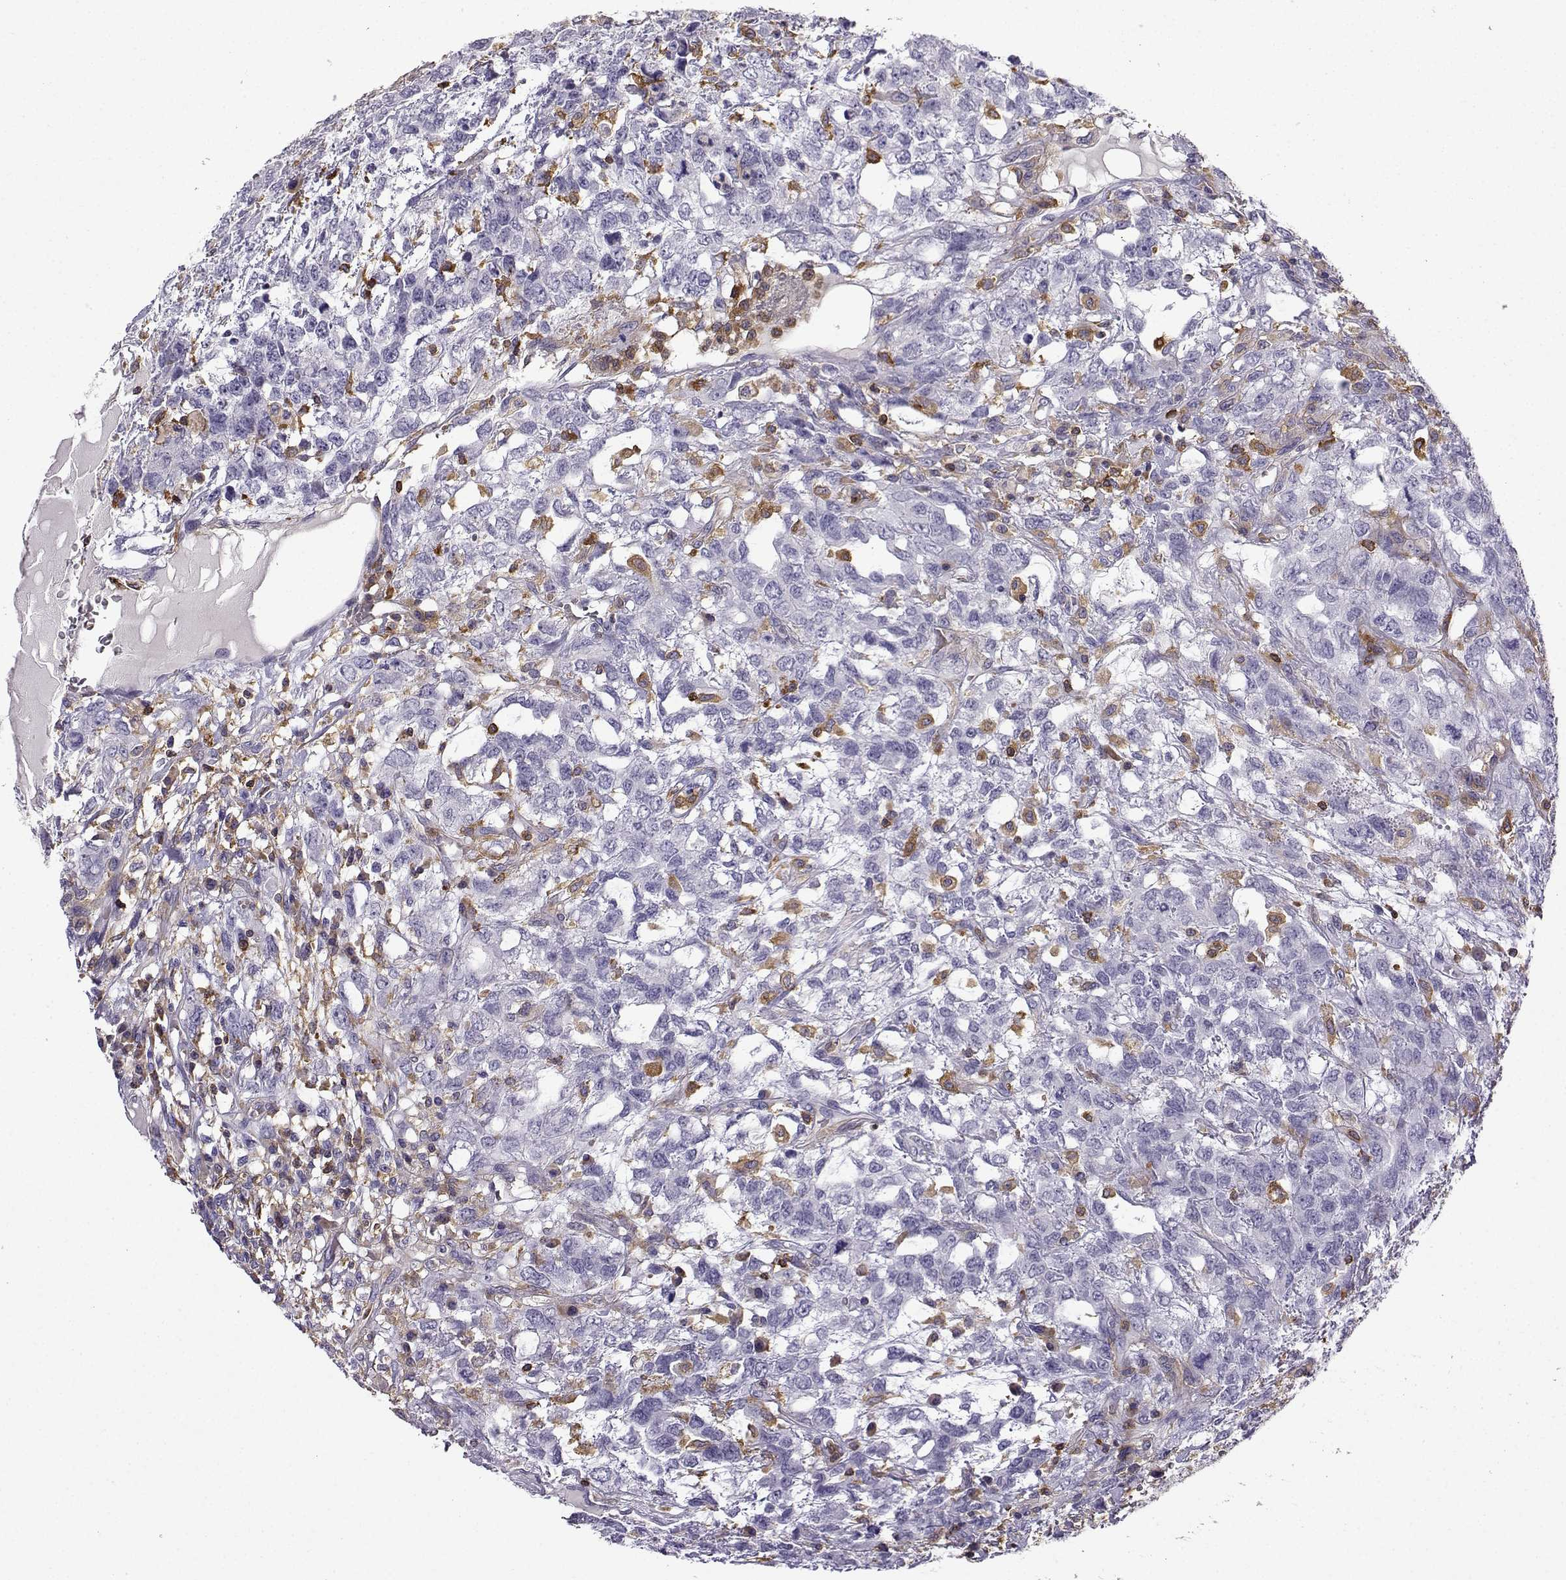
{"staining": {"intensity": "negative", "quantity": "none", "location": "none"}, "tissue": "testis cancer", "cell_type": "Tumor cells", "image_type": "cancer", "snomed": [{"axis": "morphology", "description": "Seminoma, NOS"}, {"axis": "topography", "description": "Testis"}], "caption": "Image shows no protein staining in tumor cells of testis seminoma tissue.", "gene": "DOCK10", "patient": {"sex": "male", "age": 52}}